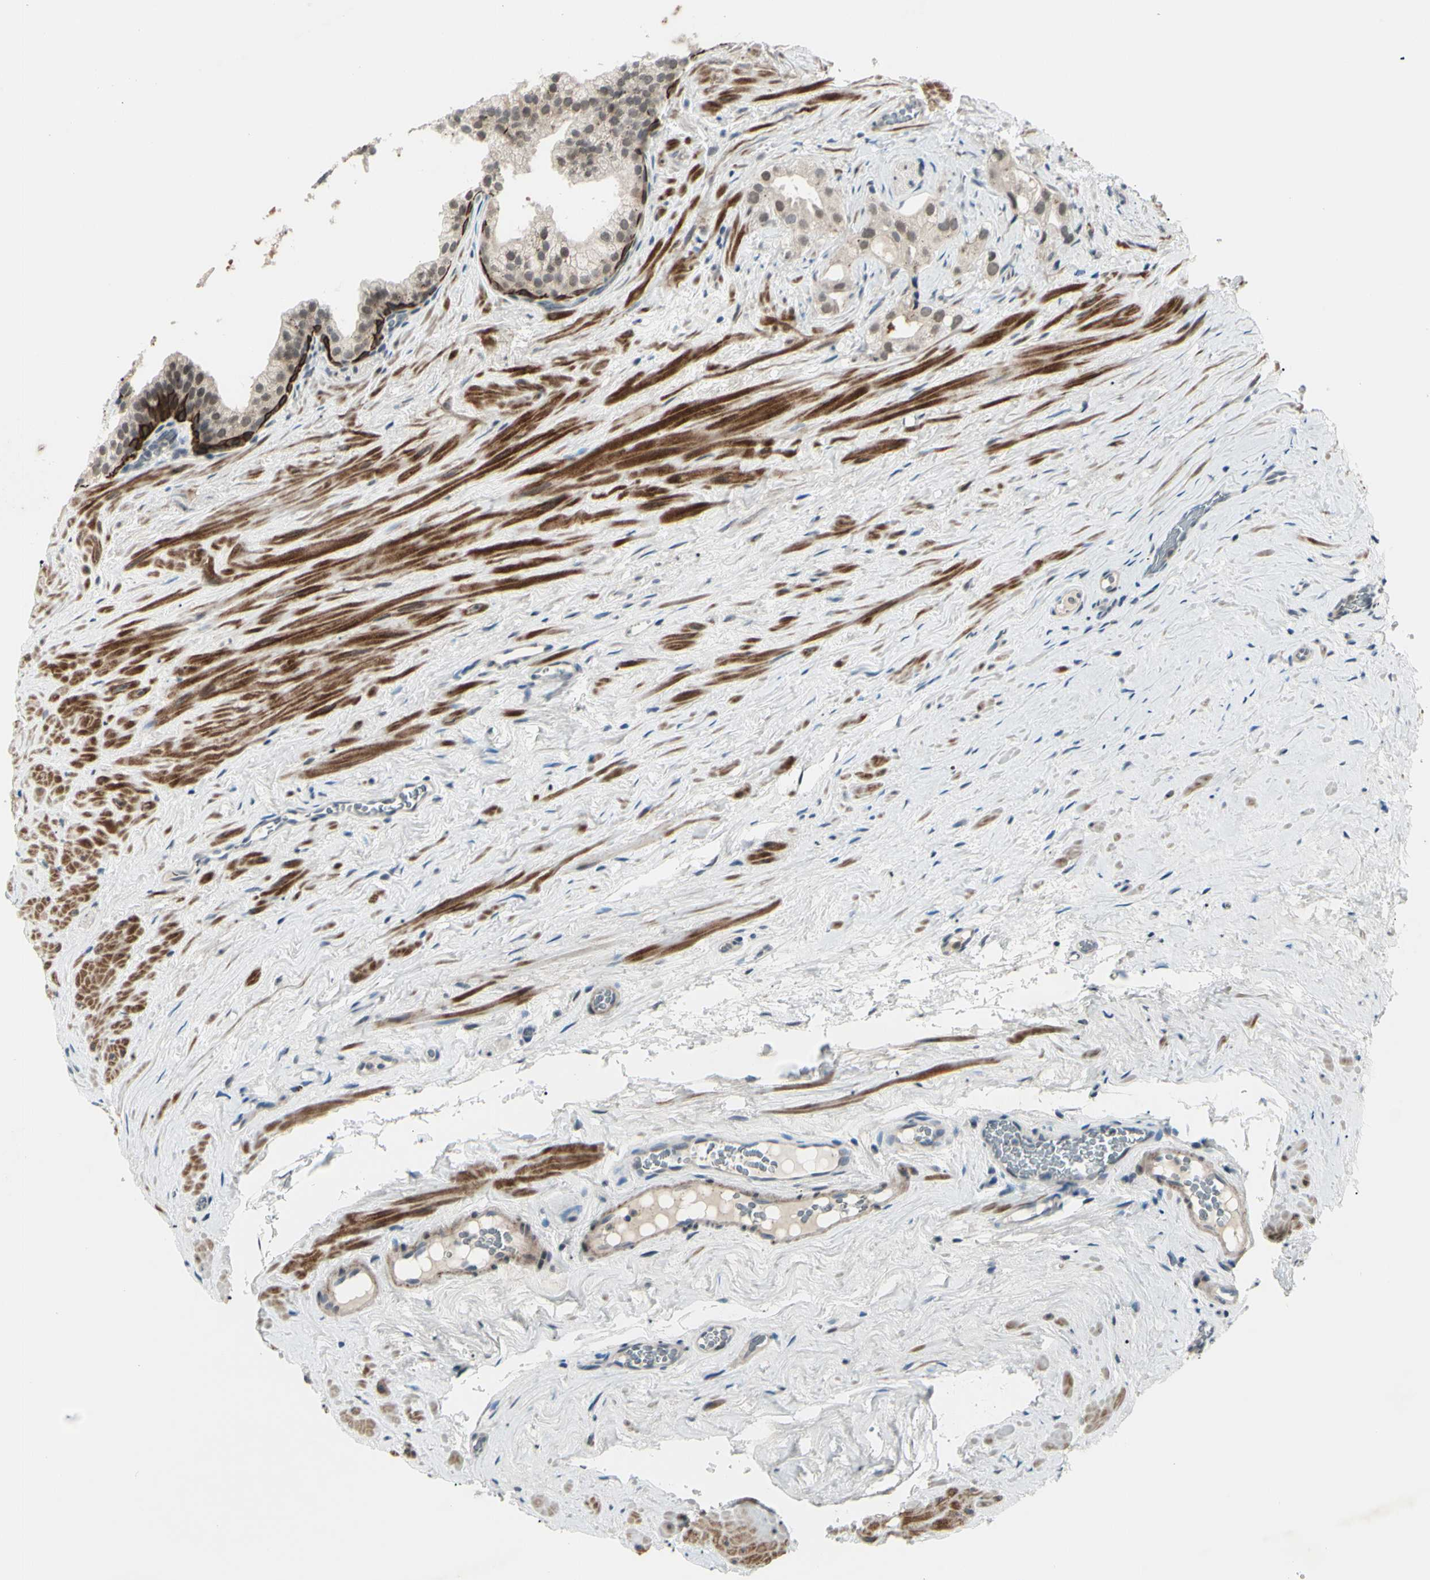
{"staining": {"intensity": "negative", "quantity": "none", "location": "none"}, "tissue": "prostate cancer", "cell_type": "Tumor cells", "image_type": "cancer", "snomed": [{"axis": "morphology", "description": "Adenocarcinoma, Low grade"}, {"axis": "topography", "description": "Prostate"}], "caption": "Histopathology image shows no protein expression in tumor cells of adenocarcinoma (low-grade) (prostate) tissue.", "gene": "FGFR2", "patient": {"sex": "male", "age": 59}}